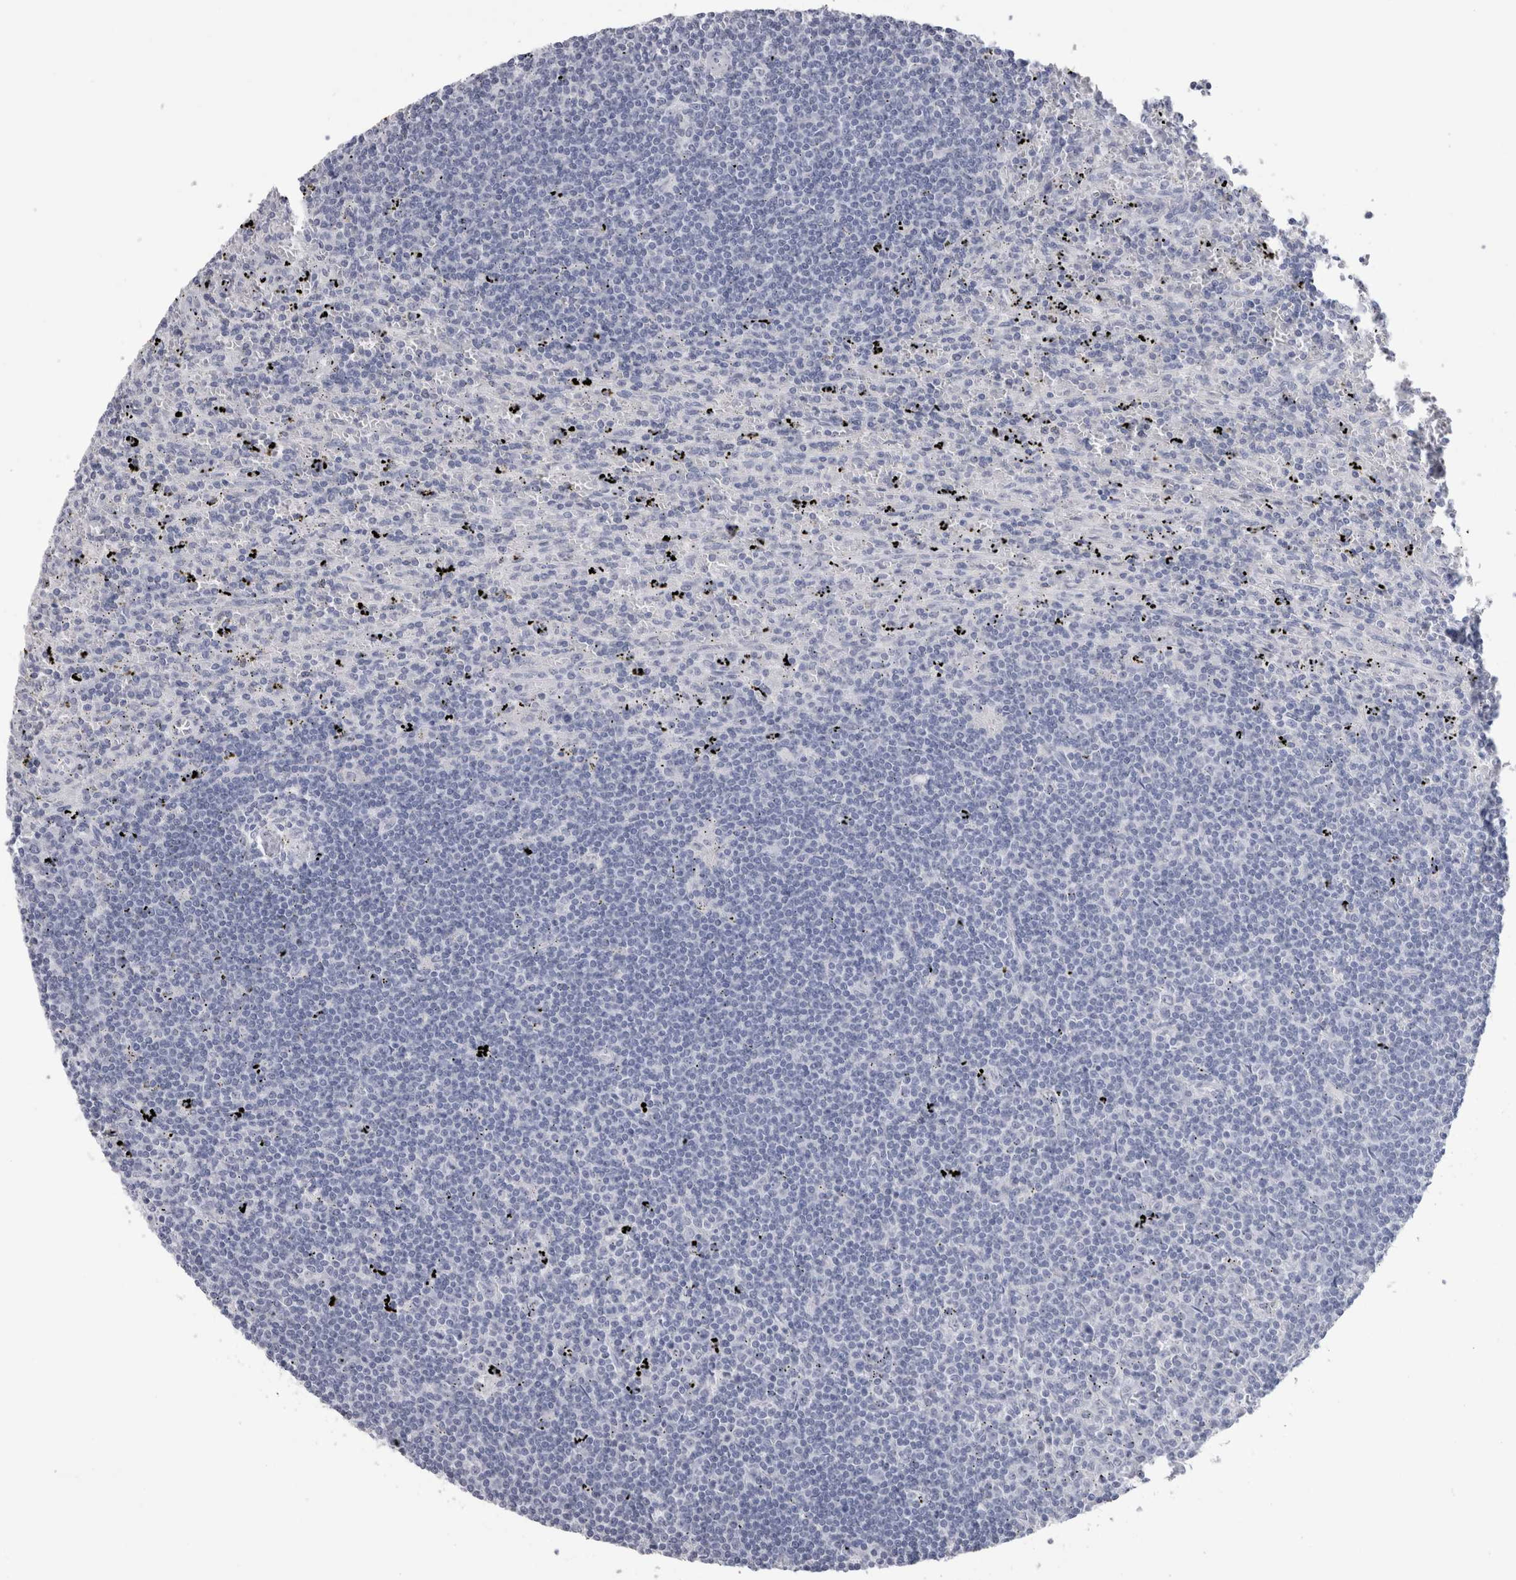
{"staining": {"intensity": "negative", "quantity": "none", "location": "none"}, "tissue": "lymphoma", "cell_type": "Tumor cells", "image_type": "cancer", "snomed": [{"axis": "morphology", "description": "Malignant lymphoma, non-Hodgkin's type, Low grade"}, {"axis": "topography", "description": "Spleen"}], "caption": "Tumor cells show no significant staining in malignant lymphoma, non-Hodgkin's type (low-grade).", "gene": "PTH", "patient": {"sex": "male", "age": 76}}